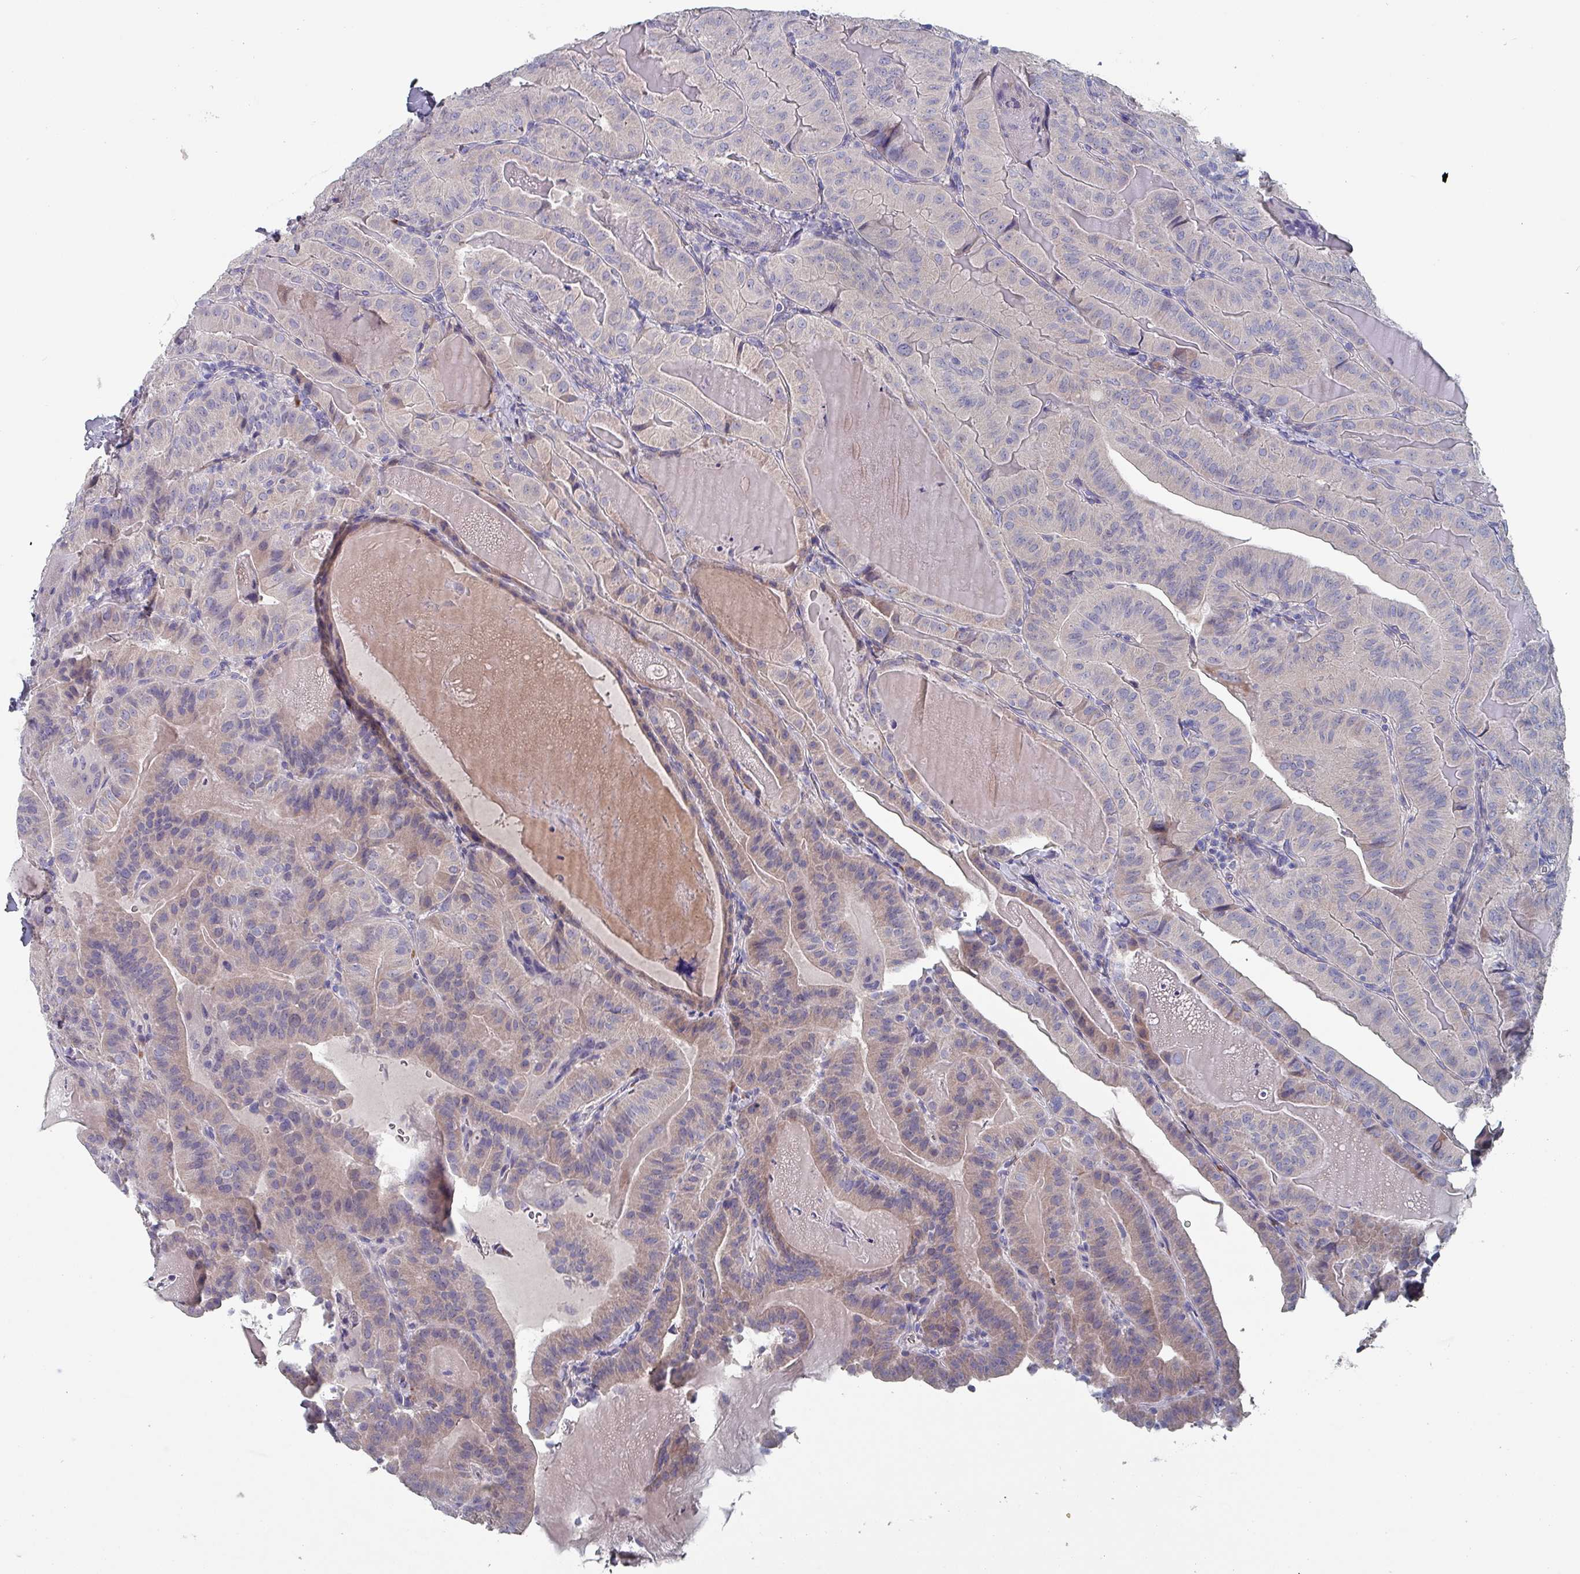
{"staining": {"intensity": "weak", "quantity": "25%-75%", "location": "cytoplasmic/membranous"}, "tissue": "thyroid cancer", "cell_type": "Tumor cells", "image_type": "cancer", "snomed": [{"axis": "morphology", "description": "Papillary adenocarcinoma, NOS"}, {"axis": "topography", "description": "Thyroid gland"}], "caption": "Immunohistochemistry image of neoplastic tissue: thyroid cancer stained using IHC displays low levels of weak protein expression localized specifically in the cytoplasmic/membranous of tumor cells, appearing as a cytoplasmic/membranous brown color.", "gene": "DRD5", "patient": {"sex": "female", "age": 68}}